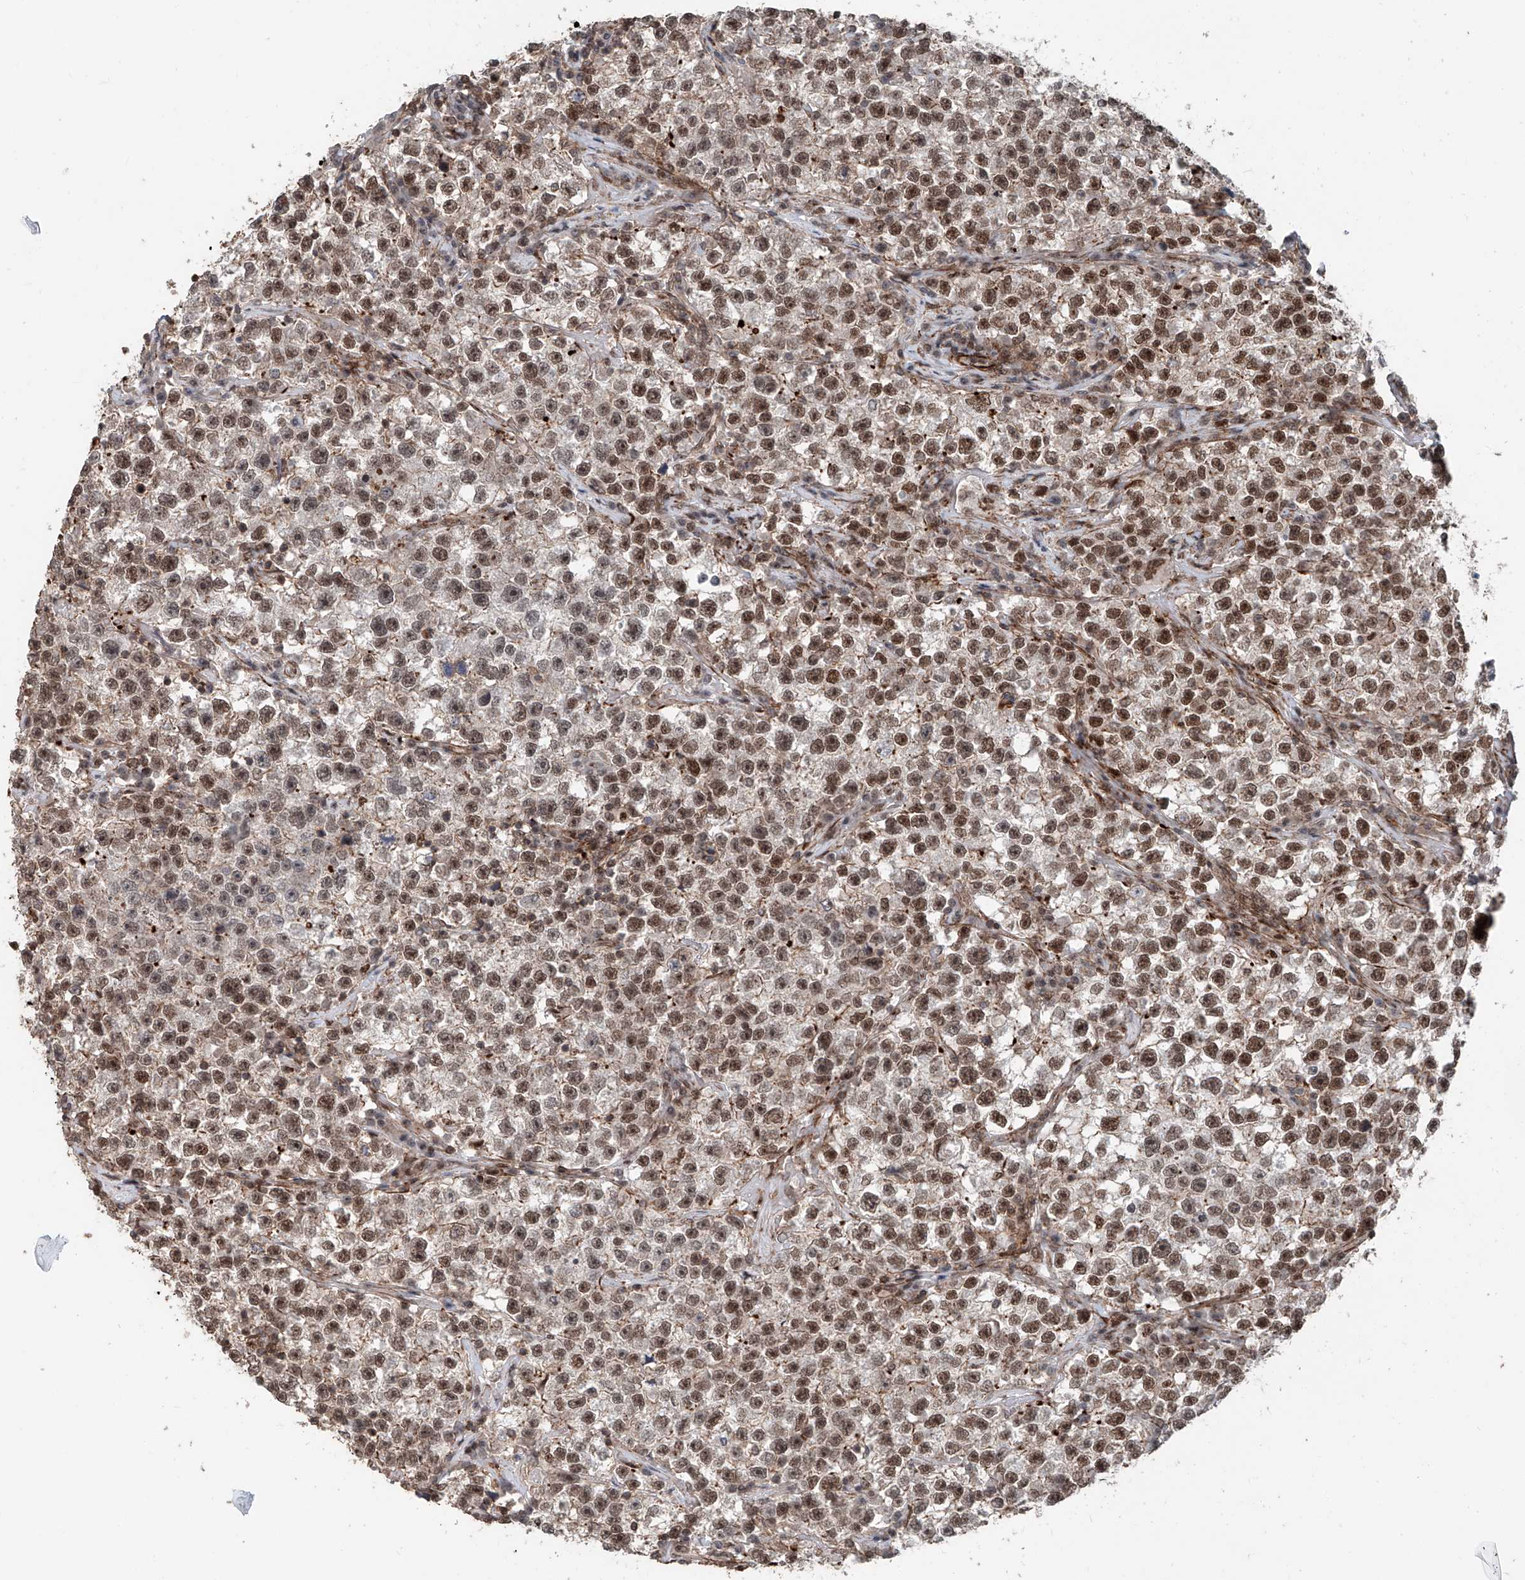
{"staining": {"intensity": "moderate", "quantity": ">75%", "location": "nuclear"}, "tissue": "testis cancer", "cell_type": "Tumor cells", "image_type": "cancer", "snomed": [{"axis": "morphology", "description": "Seminoma, NOS"}, {"axis": "topography", "description": "Testis"}], "caption": "Moderate nuclear expression is appreciated in about >75% of tumor cells in testis cancer (seminoma).", "gene": "SDE2", "patient": {"sex": "male", "age": 22}}